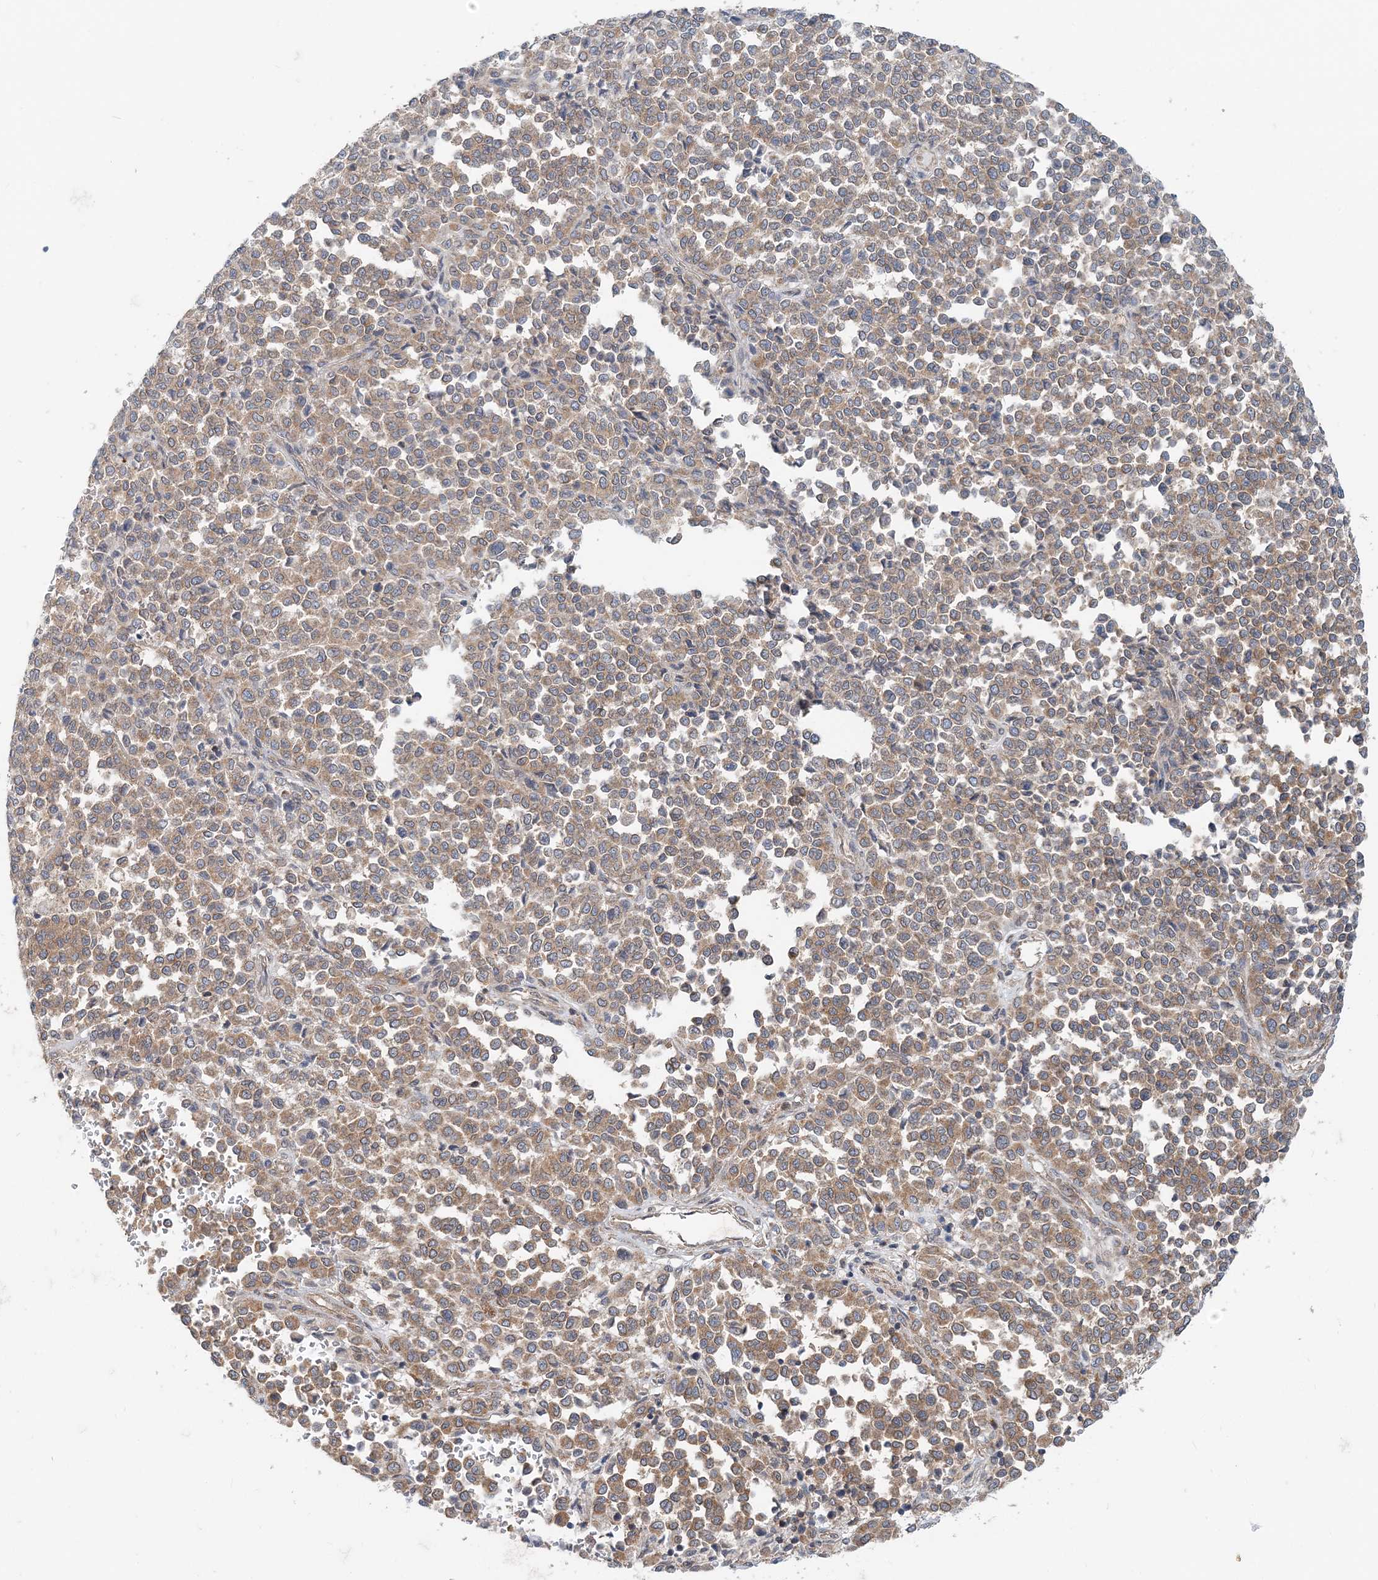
{"staining": {"intensity": "moderate", "quantity": ">75%", "location": "cytoplasmic/membranous"}, "tissue": "melanoma", "cell_type": "Tumor cells", "image_type": "cancer", "snomed": [{"axis": "morphology", "description": "Malignant melanoma, Metastatic site"}, {"axis": "topography", "description": "Pancreas"}], "caption": "DAB immunohistochemical staining of human melanoma reveals moderate cytoplasmic/membranous protein positivity in about >75% of tumor cells.", "gene": "MOB4", "patient": {"sex": "female", "age": 30}}